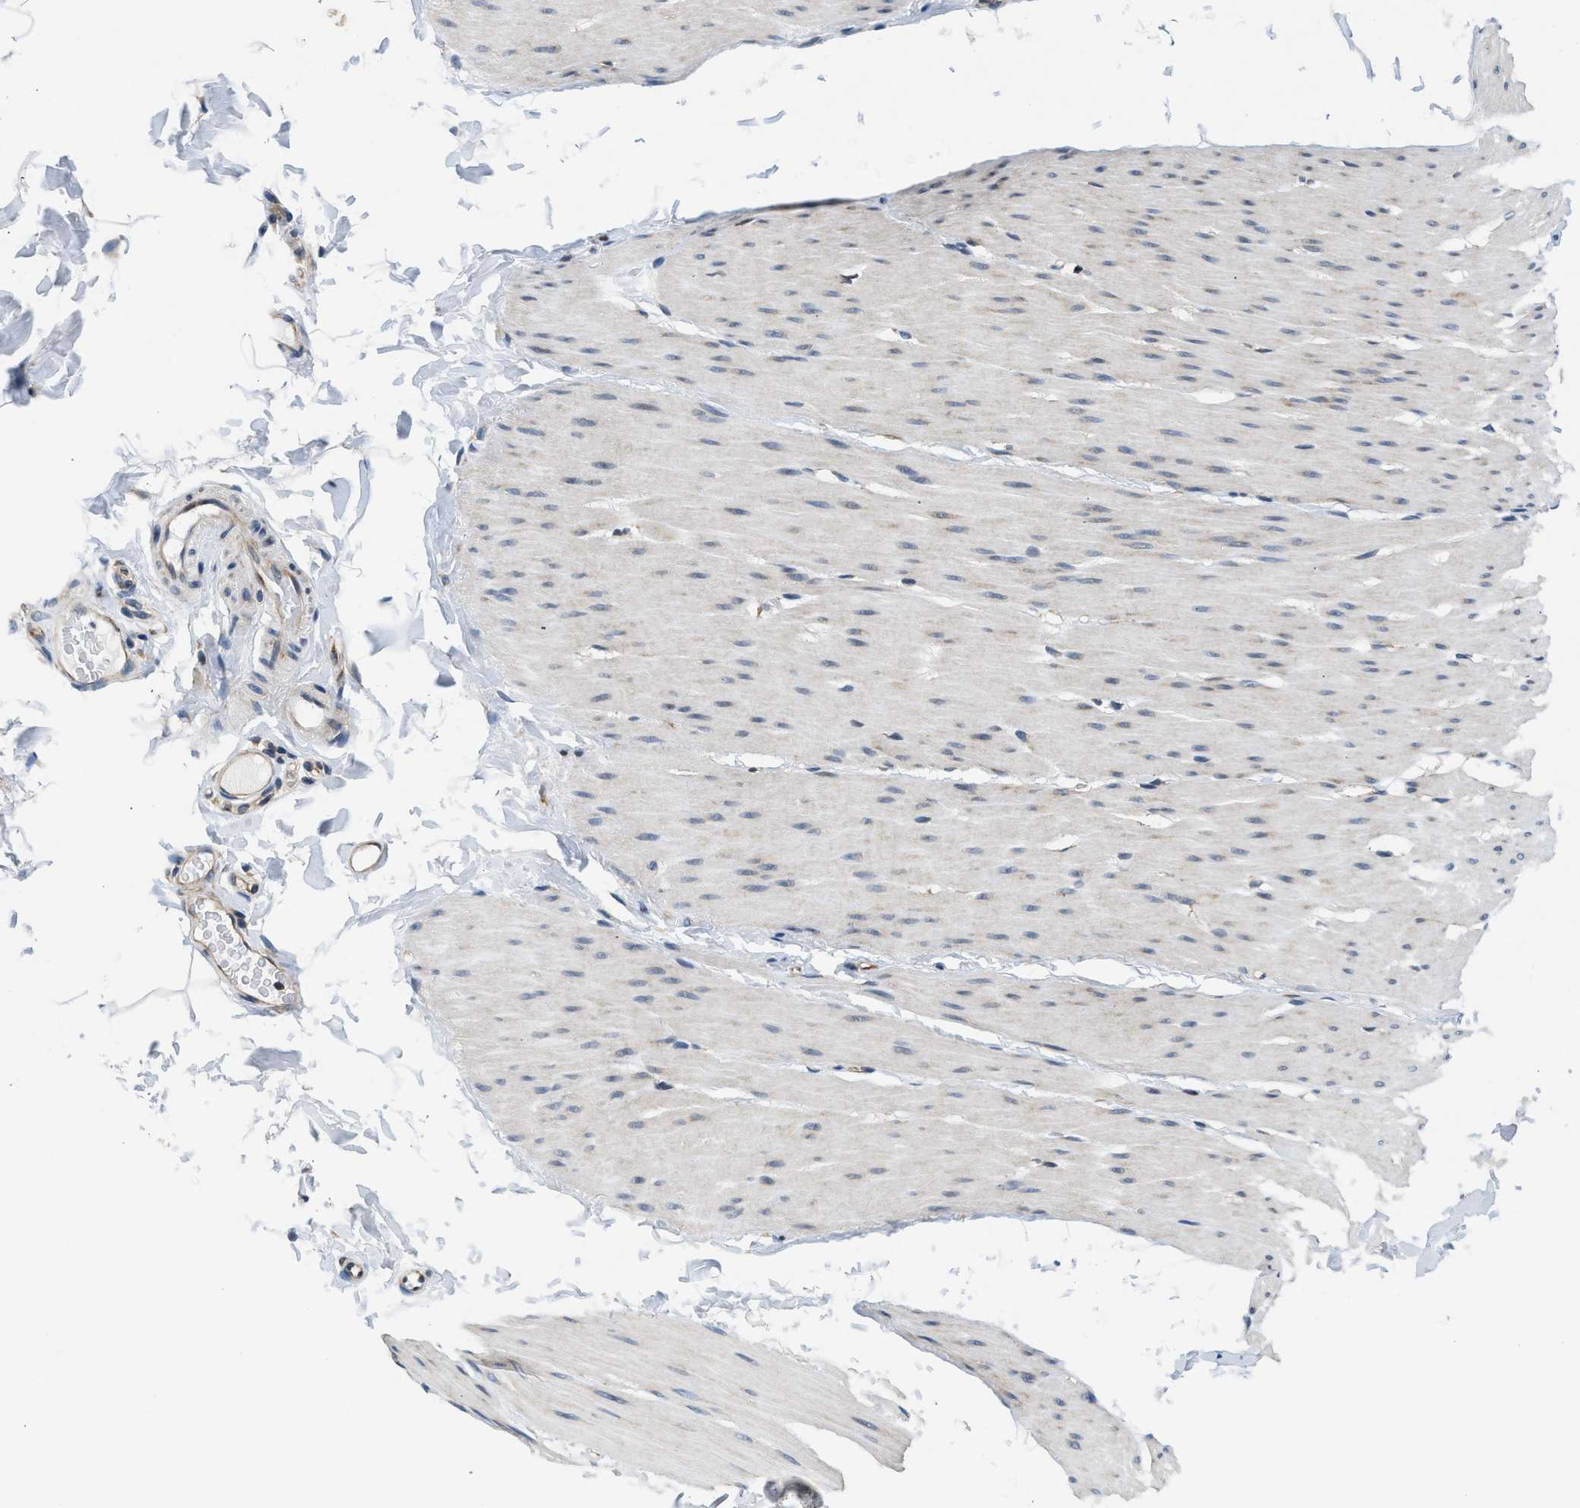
{"staining": {"intensity": "negative", "quantity": "none", "location": "none"}, "tissue": "smooth muscle", "cell_type": "Smooth muscle cells", "image_type": "normal", "snomed": [{"axis": "morphology", "description": "Normal tissue, NOS"}, {"axis": "topography", "description": "Smooth muscle"}, {"axis": "topography", "description": "Colon"}], "caption": "Normal smooth muscle was stained to show a protein in brown. There is no significant expression in smooth muscle cells. (Brightfield microscopy of DAB (3,3'-diaminobenzidine) immunohistochemistry at high magnification).", "gene": "PA2G4", "patient": {"sex": "male", "age": 67}}